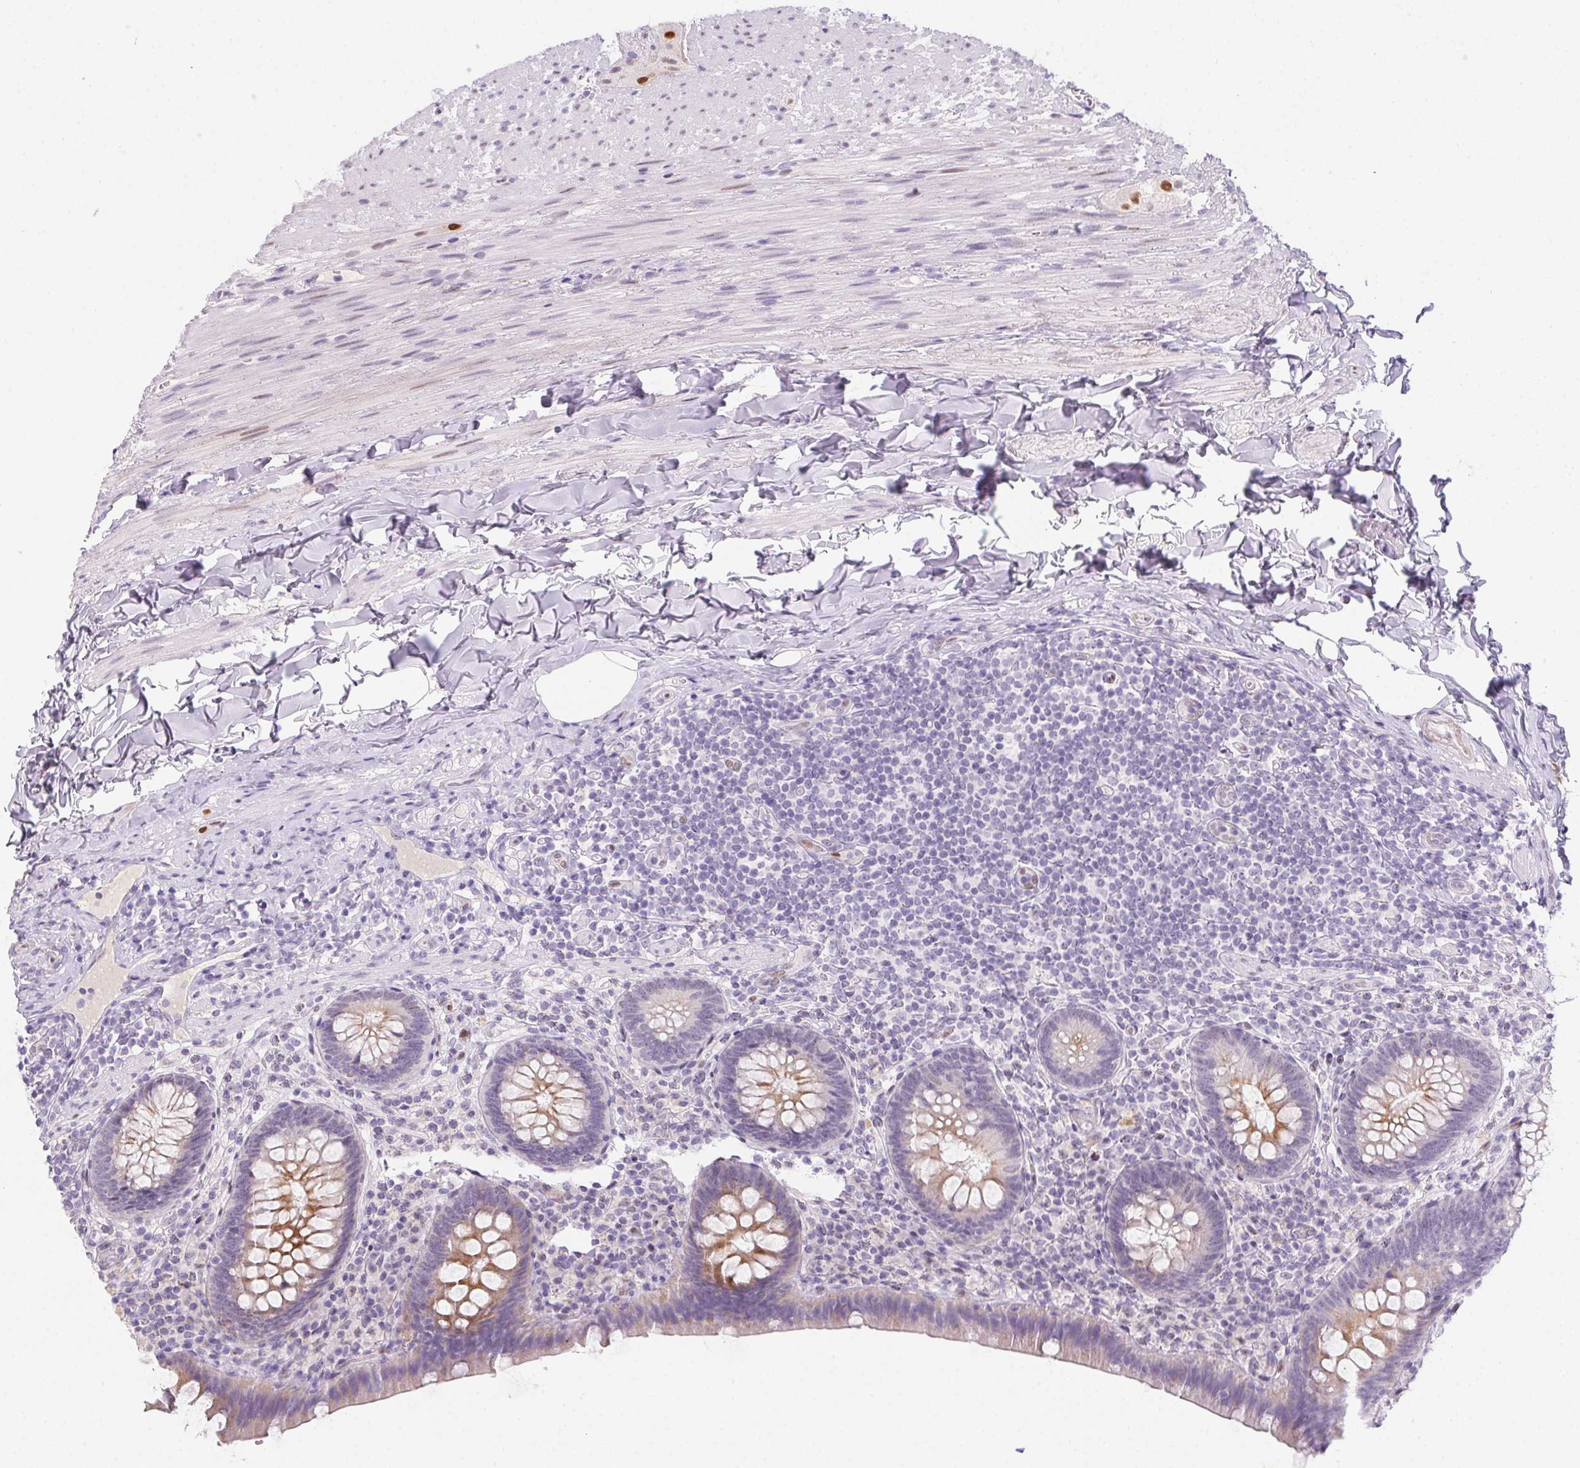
{"staining": {"intensity": "moderate", "quantity": "<25%", "location": "cytoplasmic/membranous"}, "tissue": "appendix", "cell_type": "Glandular cells", "image_type": "normal", "snomed": [{"axis": "morphology", "description": "Normal tissue, NOS"}, {"axis": "topography", "description": "Appendix"}], "caption": "This histopathology image exhibits immunohistochemistry (IHC) staining of normal appendix, with low moderate cytoplasmic/membranous staining in about <25% of glandular cells.", "gene": "SP9", "patient": {"sex": "male", "age": 47}}